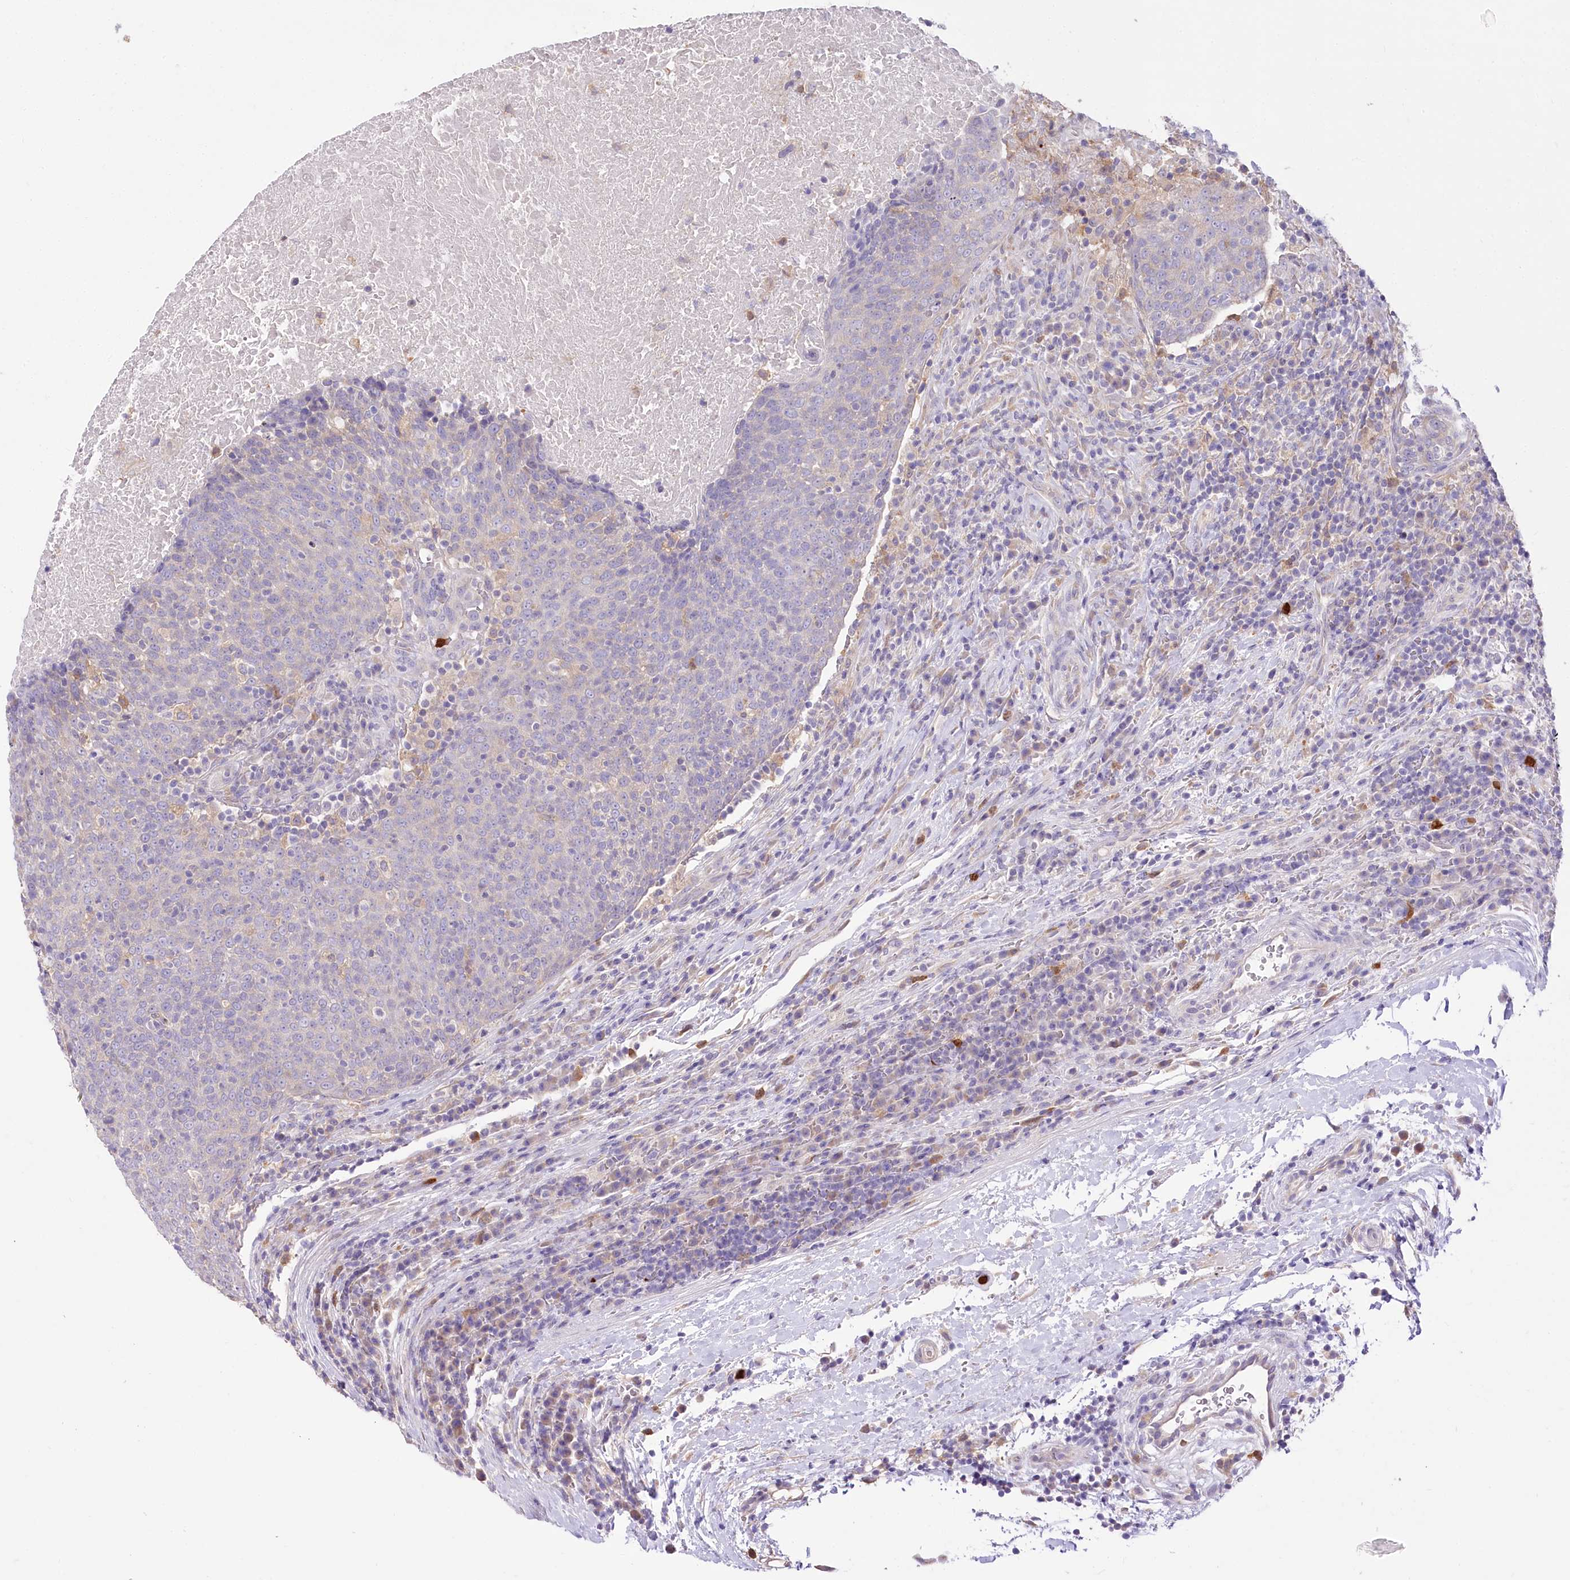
{"staining": {"intensity": "negative", "quantity": "none", "location": "none"}, "tissue": "head and neck cancer", "cell_type": "Tumor cells", "image_type": "cancer", "snomed": [{"axis": "morphology", "description": "Squamous cell carcinoma, NOS"}, {"axis": "morphology", "description": "Squamous cell carcinoma, metastatic, NOS"}, {"axis": "topography", "description": "Lymph node"}, {"axis": "topography", "description": "Head-Neck"}], "caption": "A high-resolution photomicrograph shows immunohistochemistry staining of head and neck cancer, which displays no significant positivity in tumor cells.", "gene": "DPYD", "patient": {"sex": "male", "age": 62}}